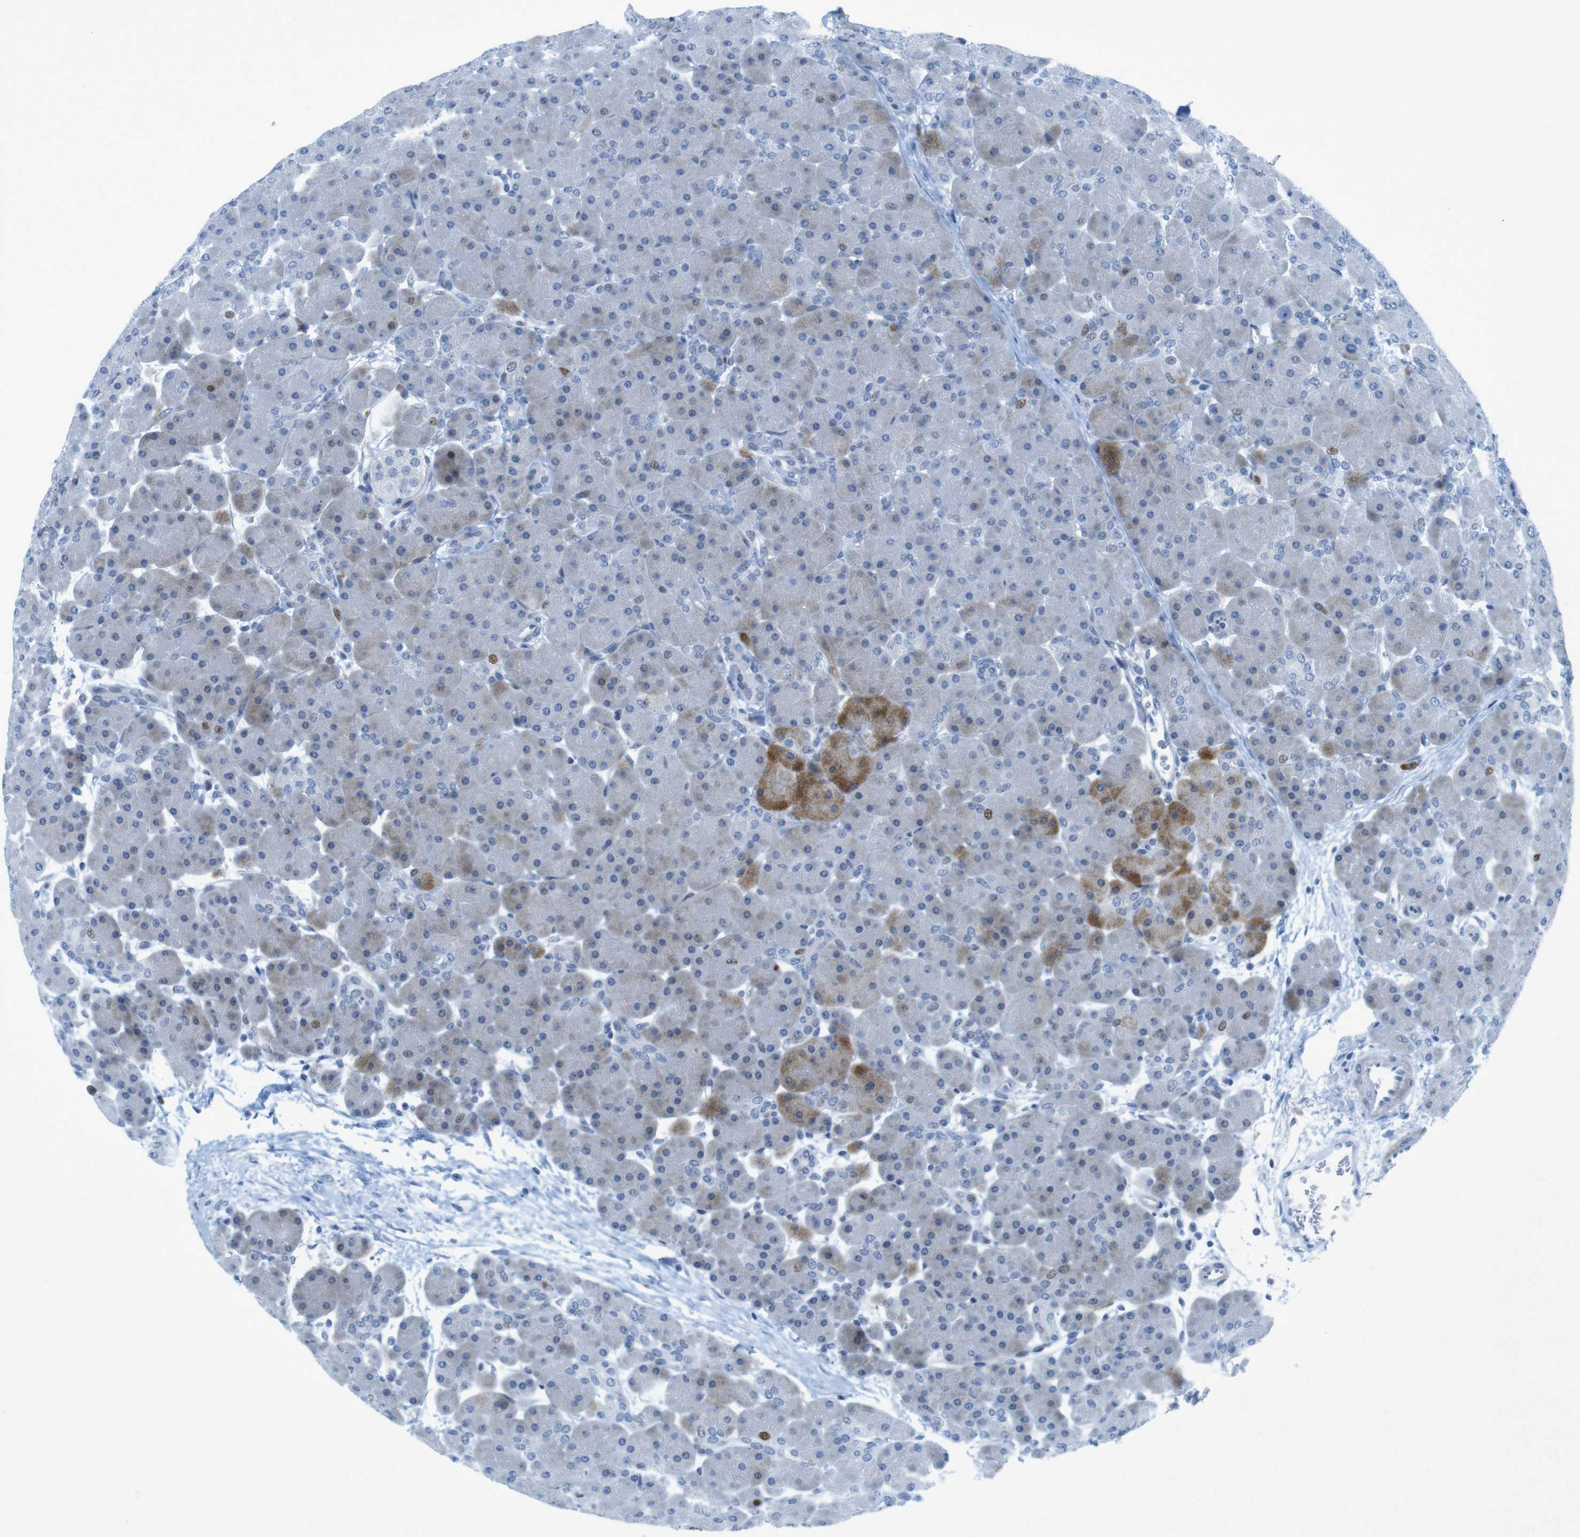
{"staining": {"intensity": "strong", "quantity": "<25%", "location": "cytoplasmic/membranous"}, "tissue": "pancreas", "cell_type": "Exocrine glandular cells", "image_type": "normal", "snomed": [{"axis": "morphology", "description": "Normal tissue, NOS"}, {"axis": "topography", "description": "Pancreas"}], "caption": "Approximately <25% of exocrine glandular cells in unremarkable pancreas show strong cytoplasmic/membranous protein positivity as visualized by brown immunohistochemical staining.", "gene": "CHAF1A", "patient": {"sex": "male", "age": 66}}